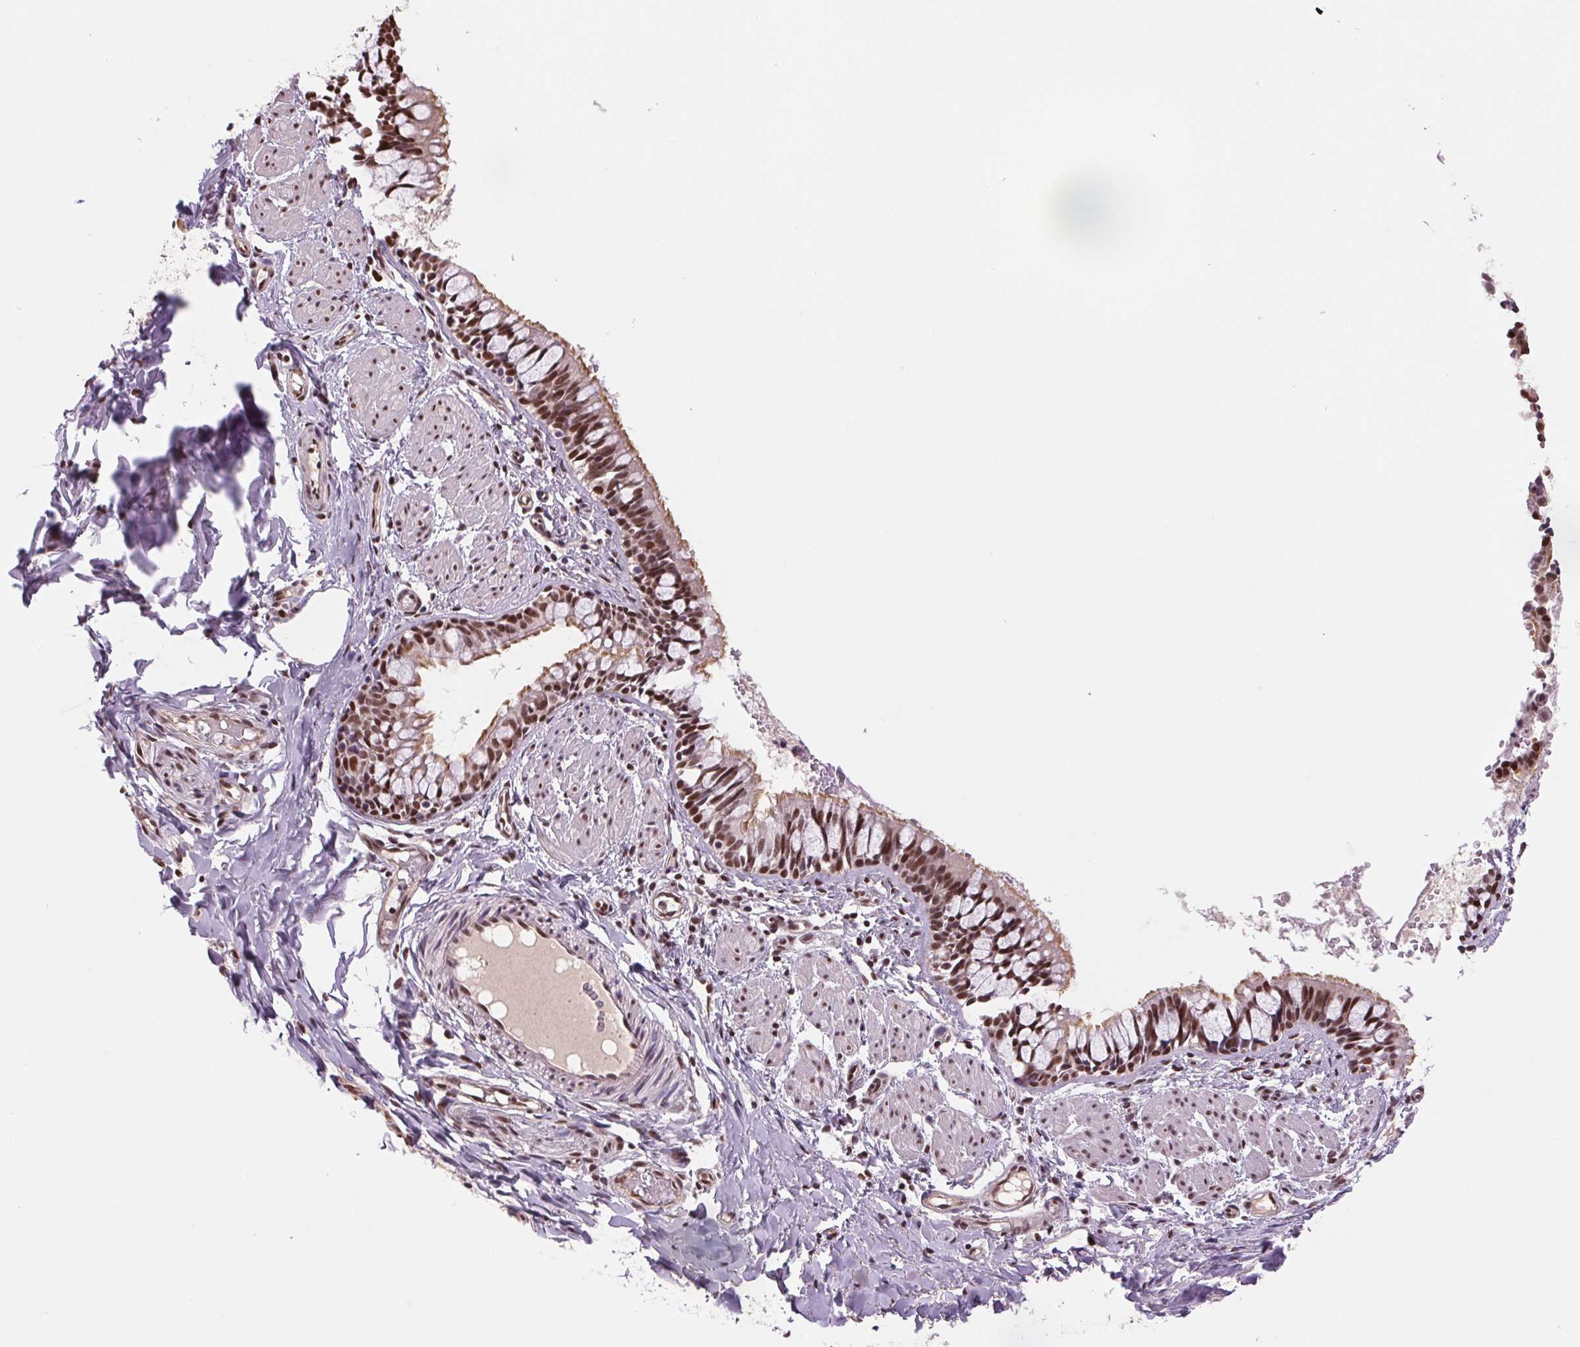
{"staining": {"intensity": "strong", "quantity": ">75%", "location": "nuclear"}, "tissue": "bronchus", "cell_type": "Respiratory epithelial cells", "image_type": "normal", "snomed": [{"axis": "morphology", "description": "Normal tissue, NOS"}, {"axis": "topography", "description": "Bronchus"}], "caption": "Bronchus stained for a protein demonstrates strong nuclear positivity in respiratory epithelial cells.", "gene": "RAD23A", "patient": {"sex": "male", "age": 1}}